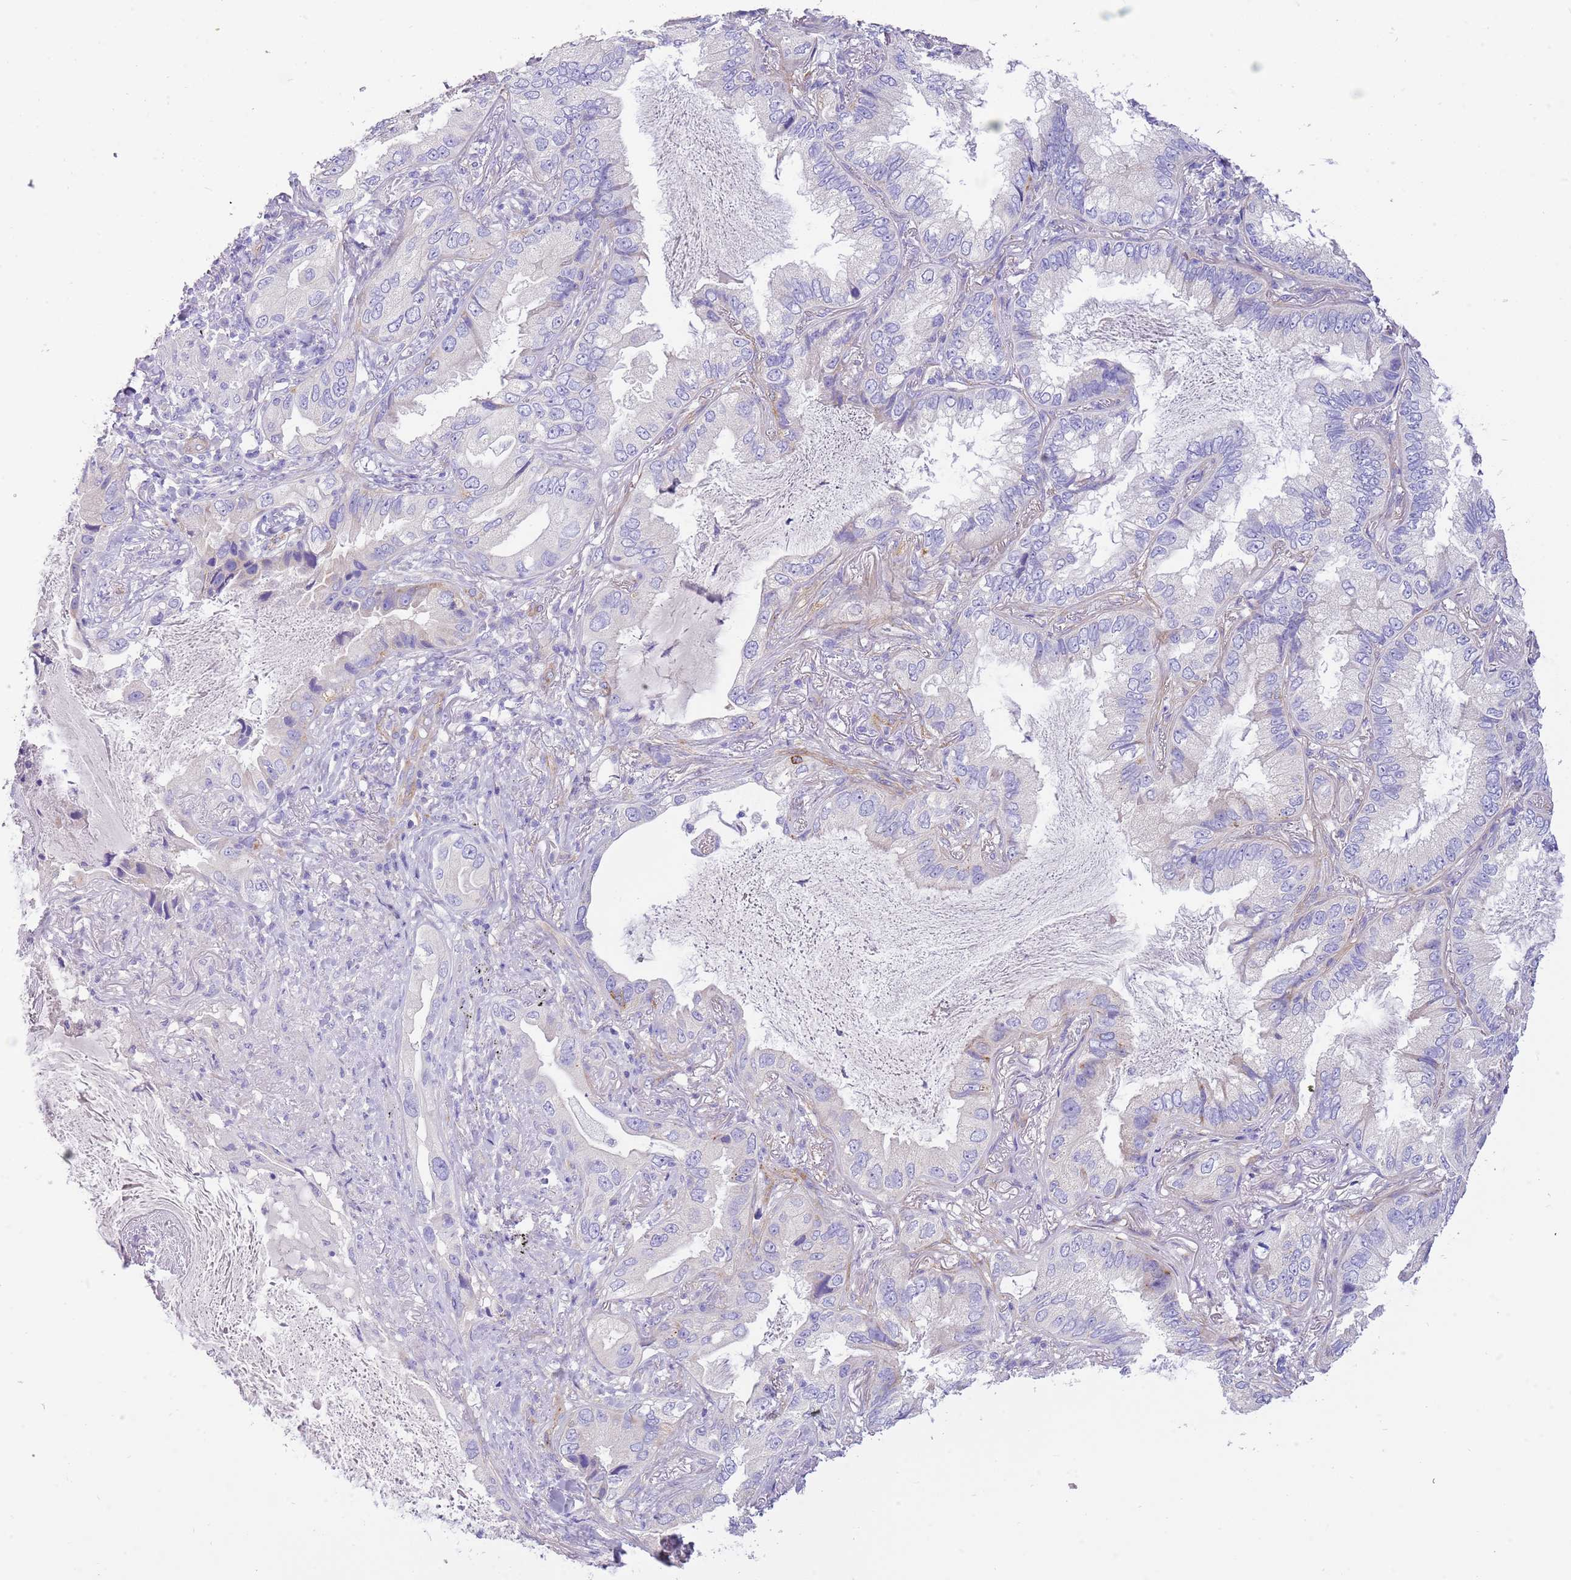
{"staining": {"intensity": "negative", "quantity": "none", "location": "none"}, "tissue": "lung cancer", "cell_type": "Tumor cells", "image_type": "cancer", "snomed": [{"axis": "morphology", "description": "Adenocarcinoma, NOS"}, {"axis": "topography", "description": "Lung"}], "caption": "IHC photomicrograph of neoplastic tissue: human lung cancer (adenocarcinoma) stained with DAB exhibits no significant protein expression in tumor cells. (IHC, brightfield microscopy, high magnification).", "gene": "SERINC3", "patient": {"sex": "female", "age": 69}}